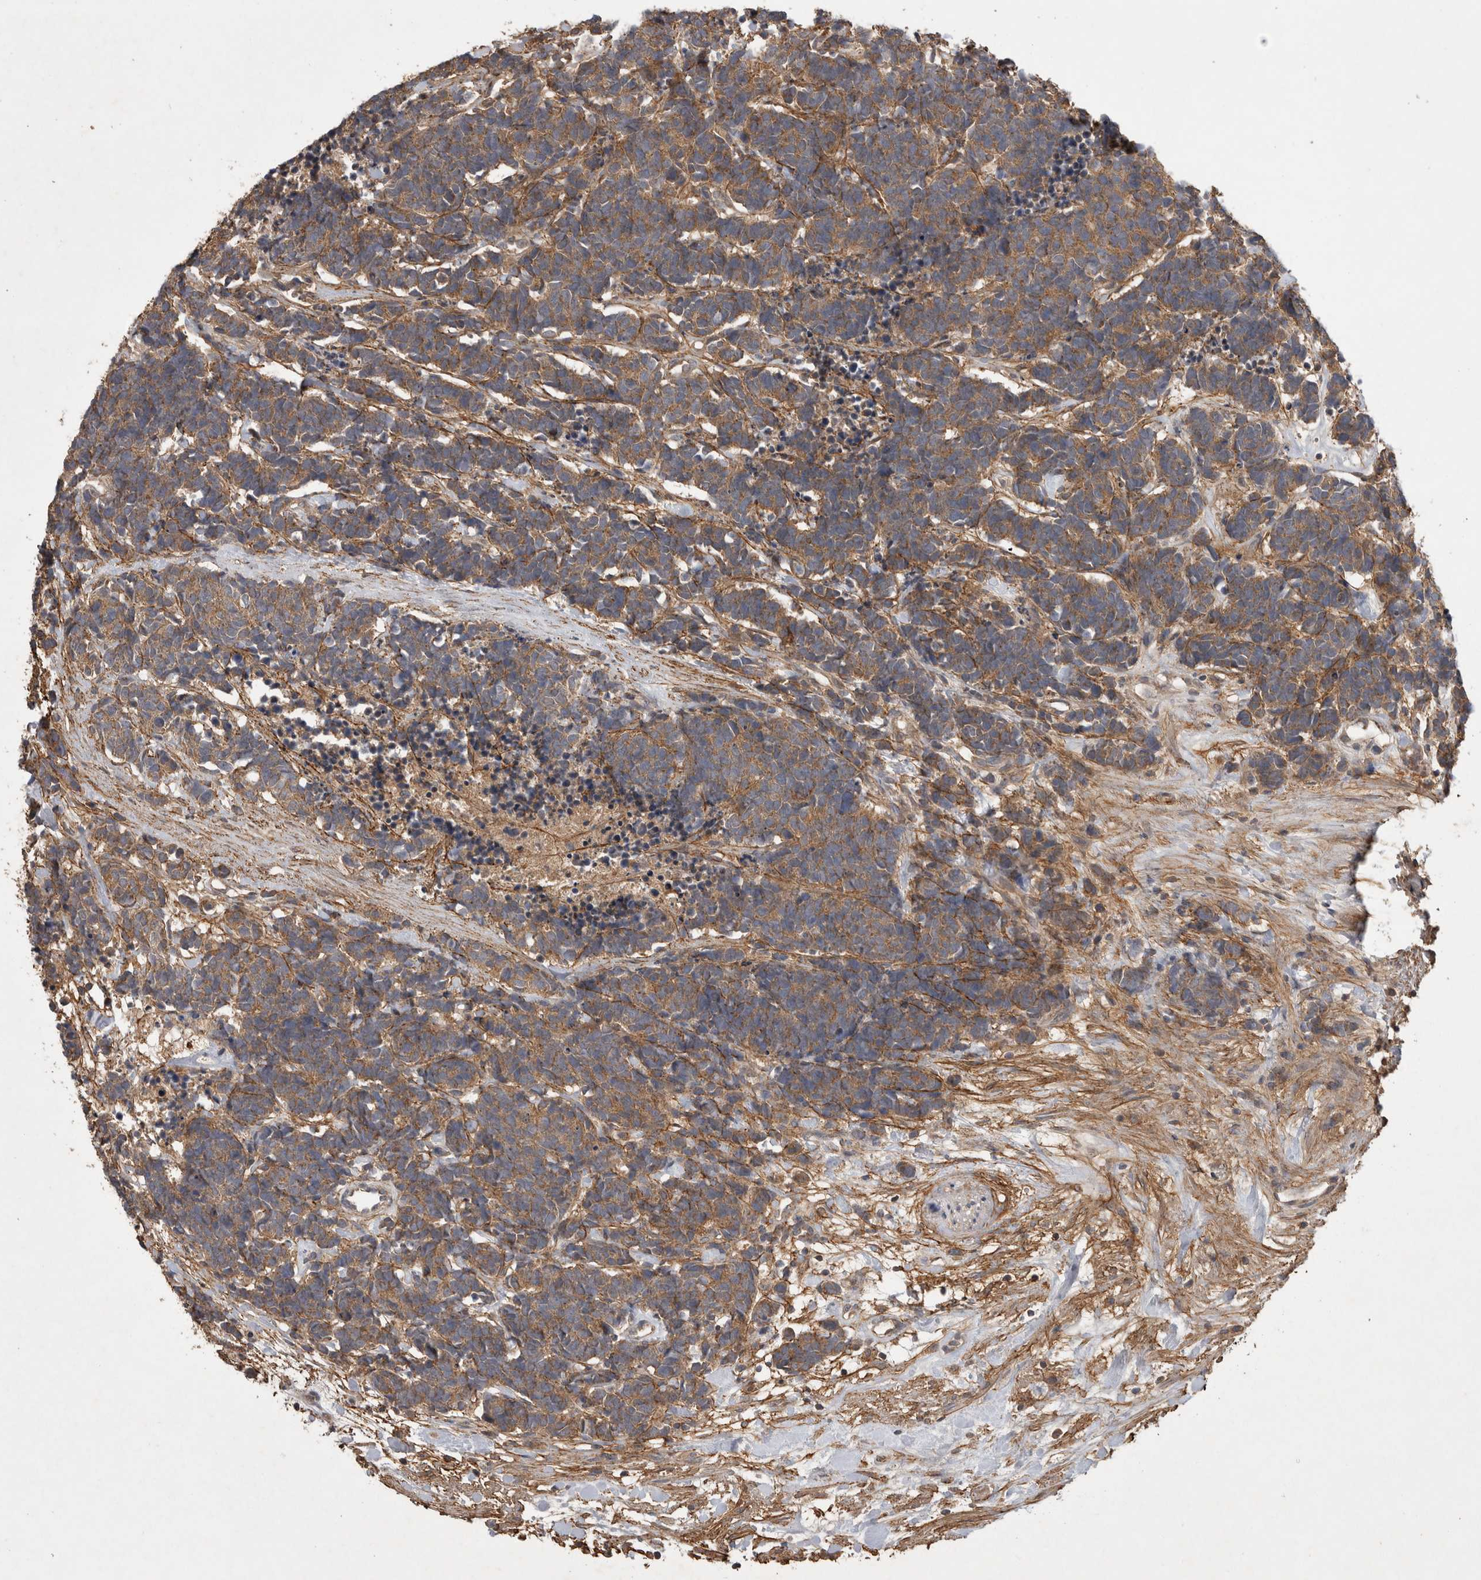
{"staining": {"intensity": "moderate", "quantity": ">75%", "location": "cytoplasmic/membranous"}, "tissue": "carcinoid", "cell_type": "Tumor cells", "image_type": "cancer", "snomed": [{"axis": "morphology", "description": "Carcinoma, NOS"}, {"axis": "morphology", "description": "Carcinoid, malignant, NOS"}, {"axis": "topography", "description": "Urinary bladder"}], "caption": "A medium amount of moderate cytoplasmic/membranous expression is seen in about >75% of tumor cells in carcinoma tissue.", "gene": "TRMT61B", "patient": {"sex": "male", "age": 57}}